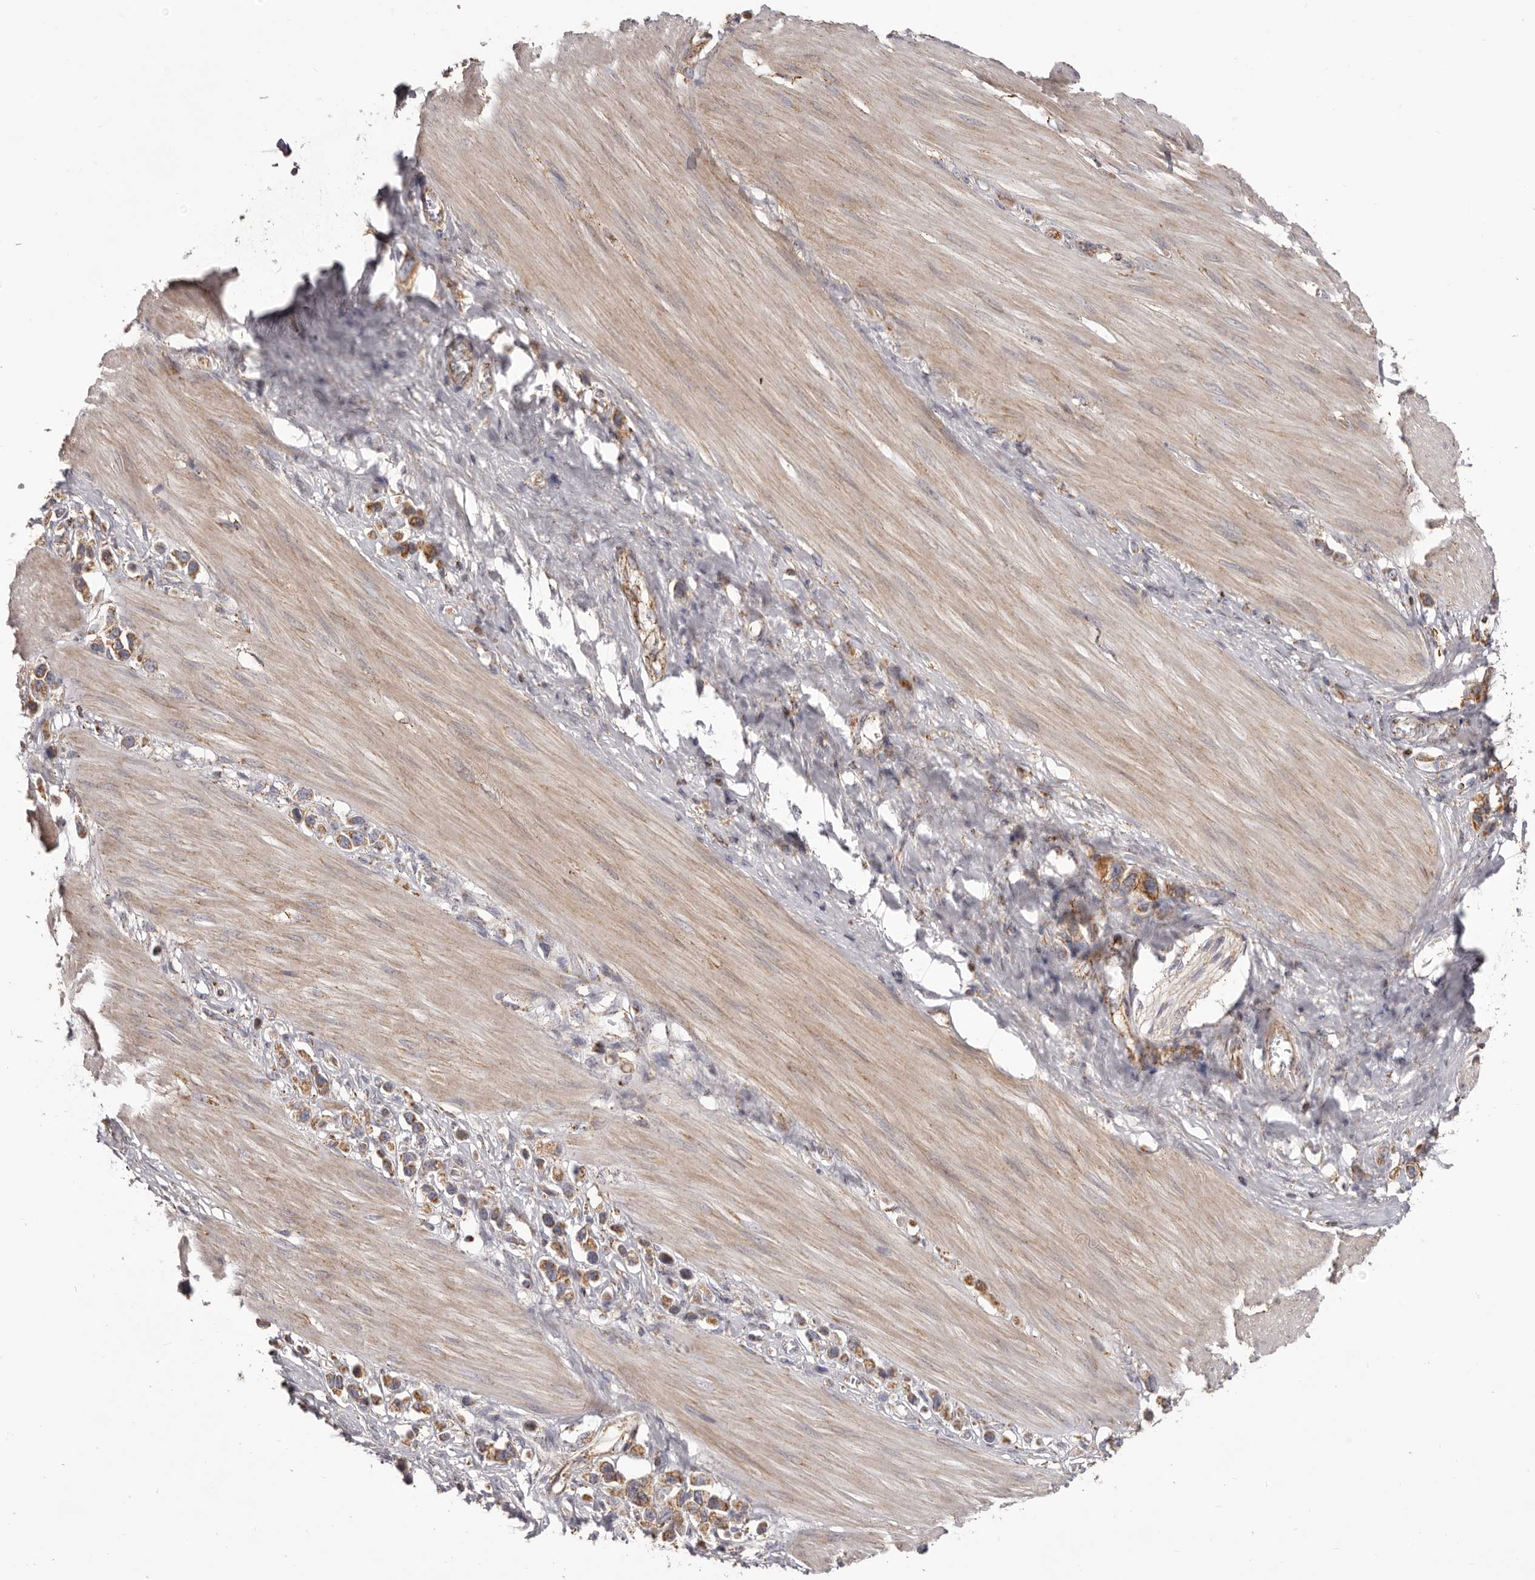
{"staining": {"intensity": "moderate", "quantity": ">75%", "location": "cytoplasmic/membranous"}, "tissue": "stomach cancer", "cell_type": "Tumor cells", "image_type": "cancer", "snomed": [{"axis": "morphology", "description": "Adenocarcinoma, NOS"}, {"axis": "topography", "description": "Stomach"}], "caption": "A high-resolution image shows immunohistochemistry (IHC) staining of adenocarcinoma (stomach), which shows moderate cytoplasmic/membranous expression in about >75% of tumor cells.", "gene": "CHRM2", "patient": {"sex": "female", "age": 65}}